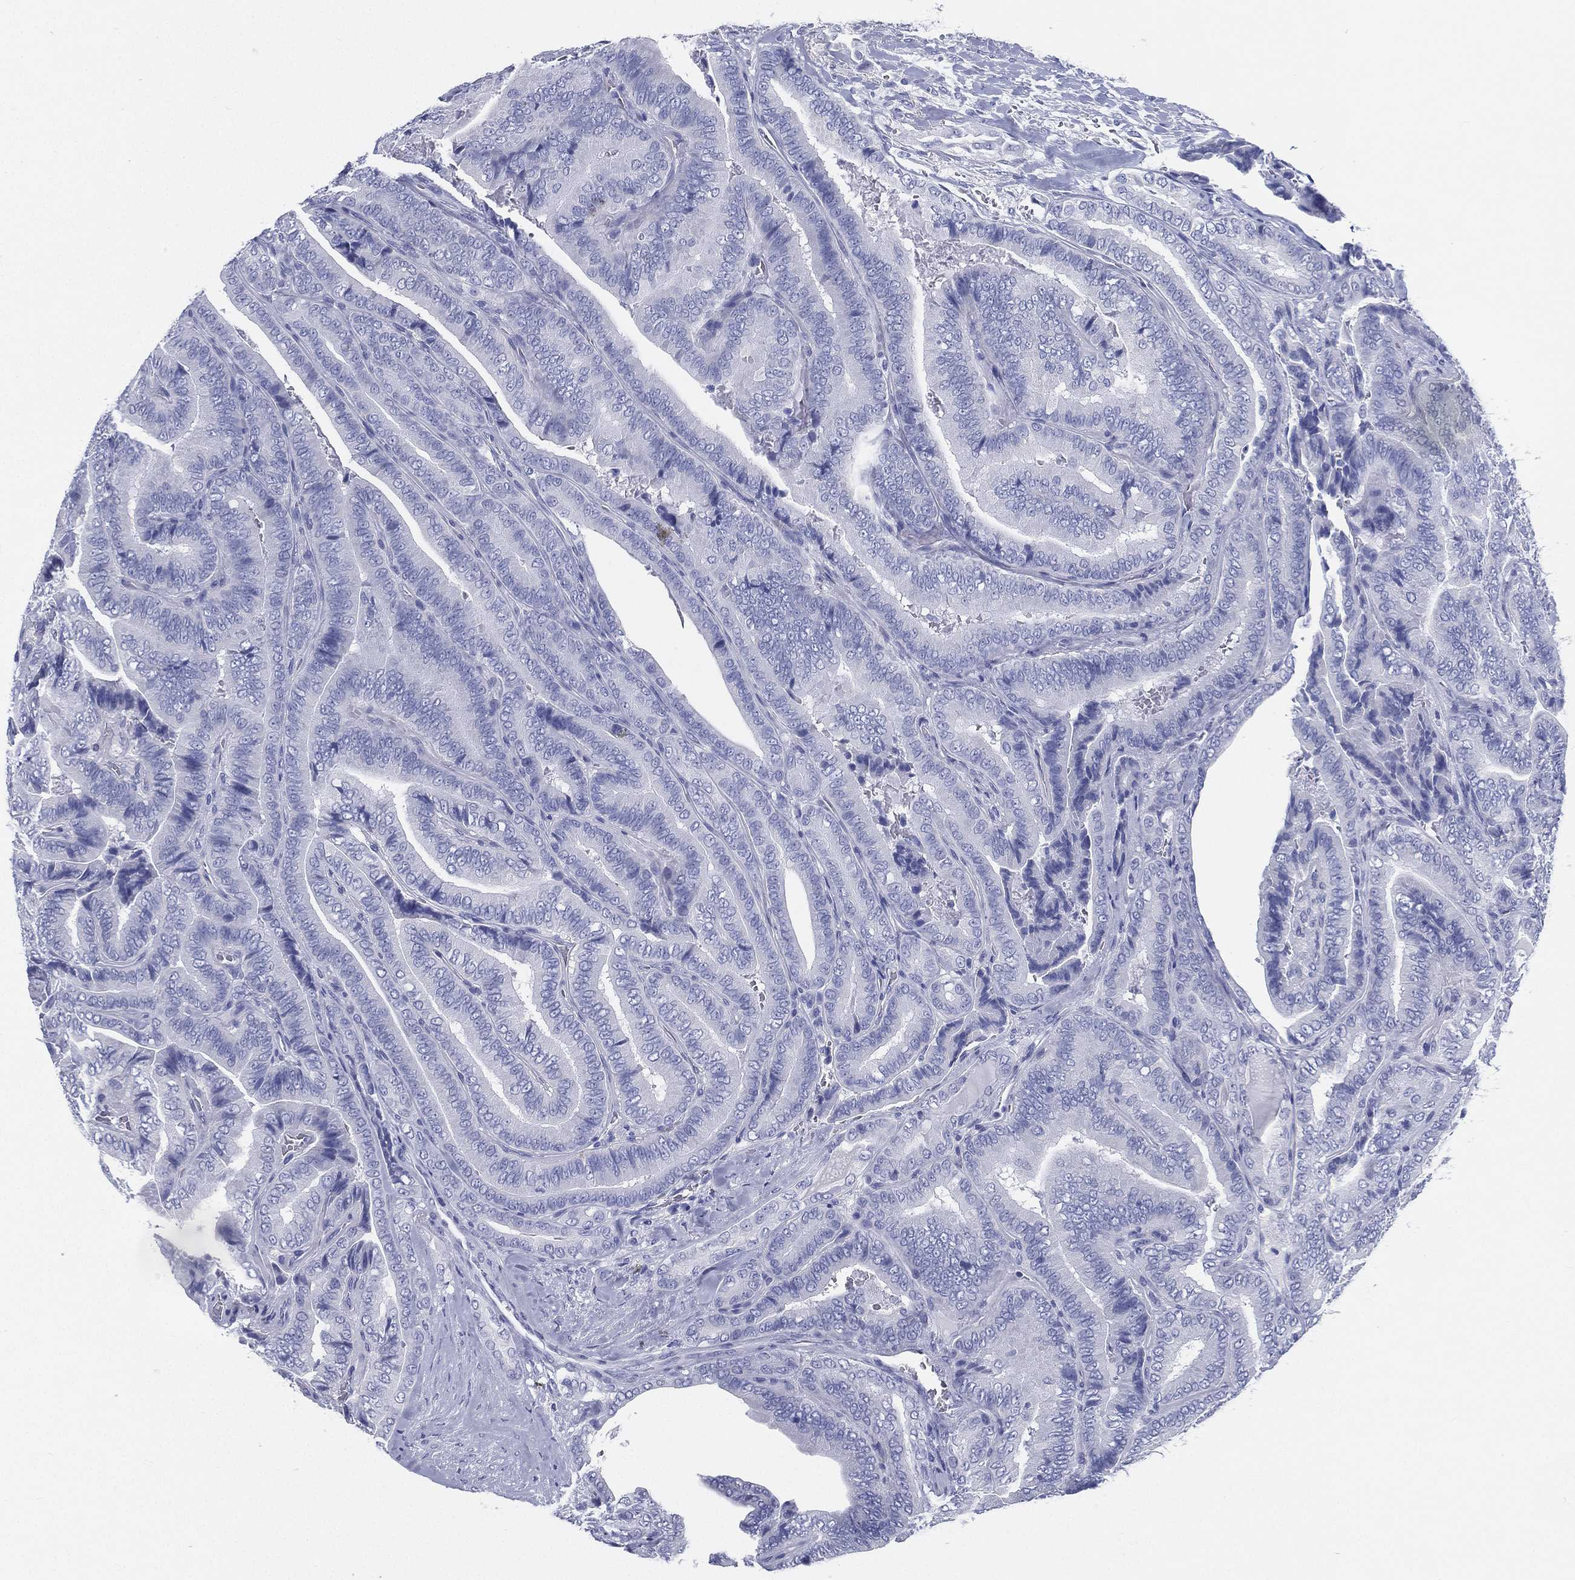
{"staining": {"intensity": "negative", "quantity": "none", "location": "none"}, "tissue": "thyroid cancer", "cell_type": "Tumor cells", "image_type": "cancer", "snomed": [{"axis": "morphology", "description": "Papillary adenocarcinoma, NOS"}, {"axis": "topography", "description": "Thyroid gland"}], "caption": "Immunohistochemical staining of thyroid cancer exhibits no significant staining in tumor cells.", "gene": "ATP1B2", "patient": {"sex": "male", "age": 61}}